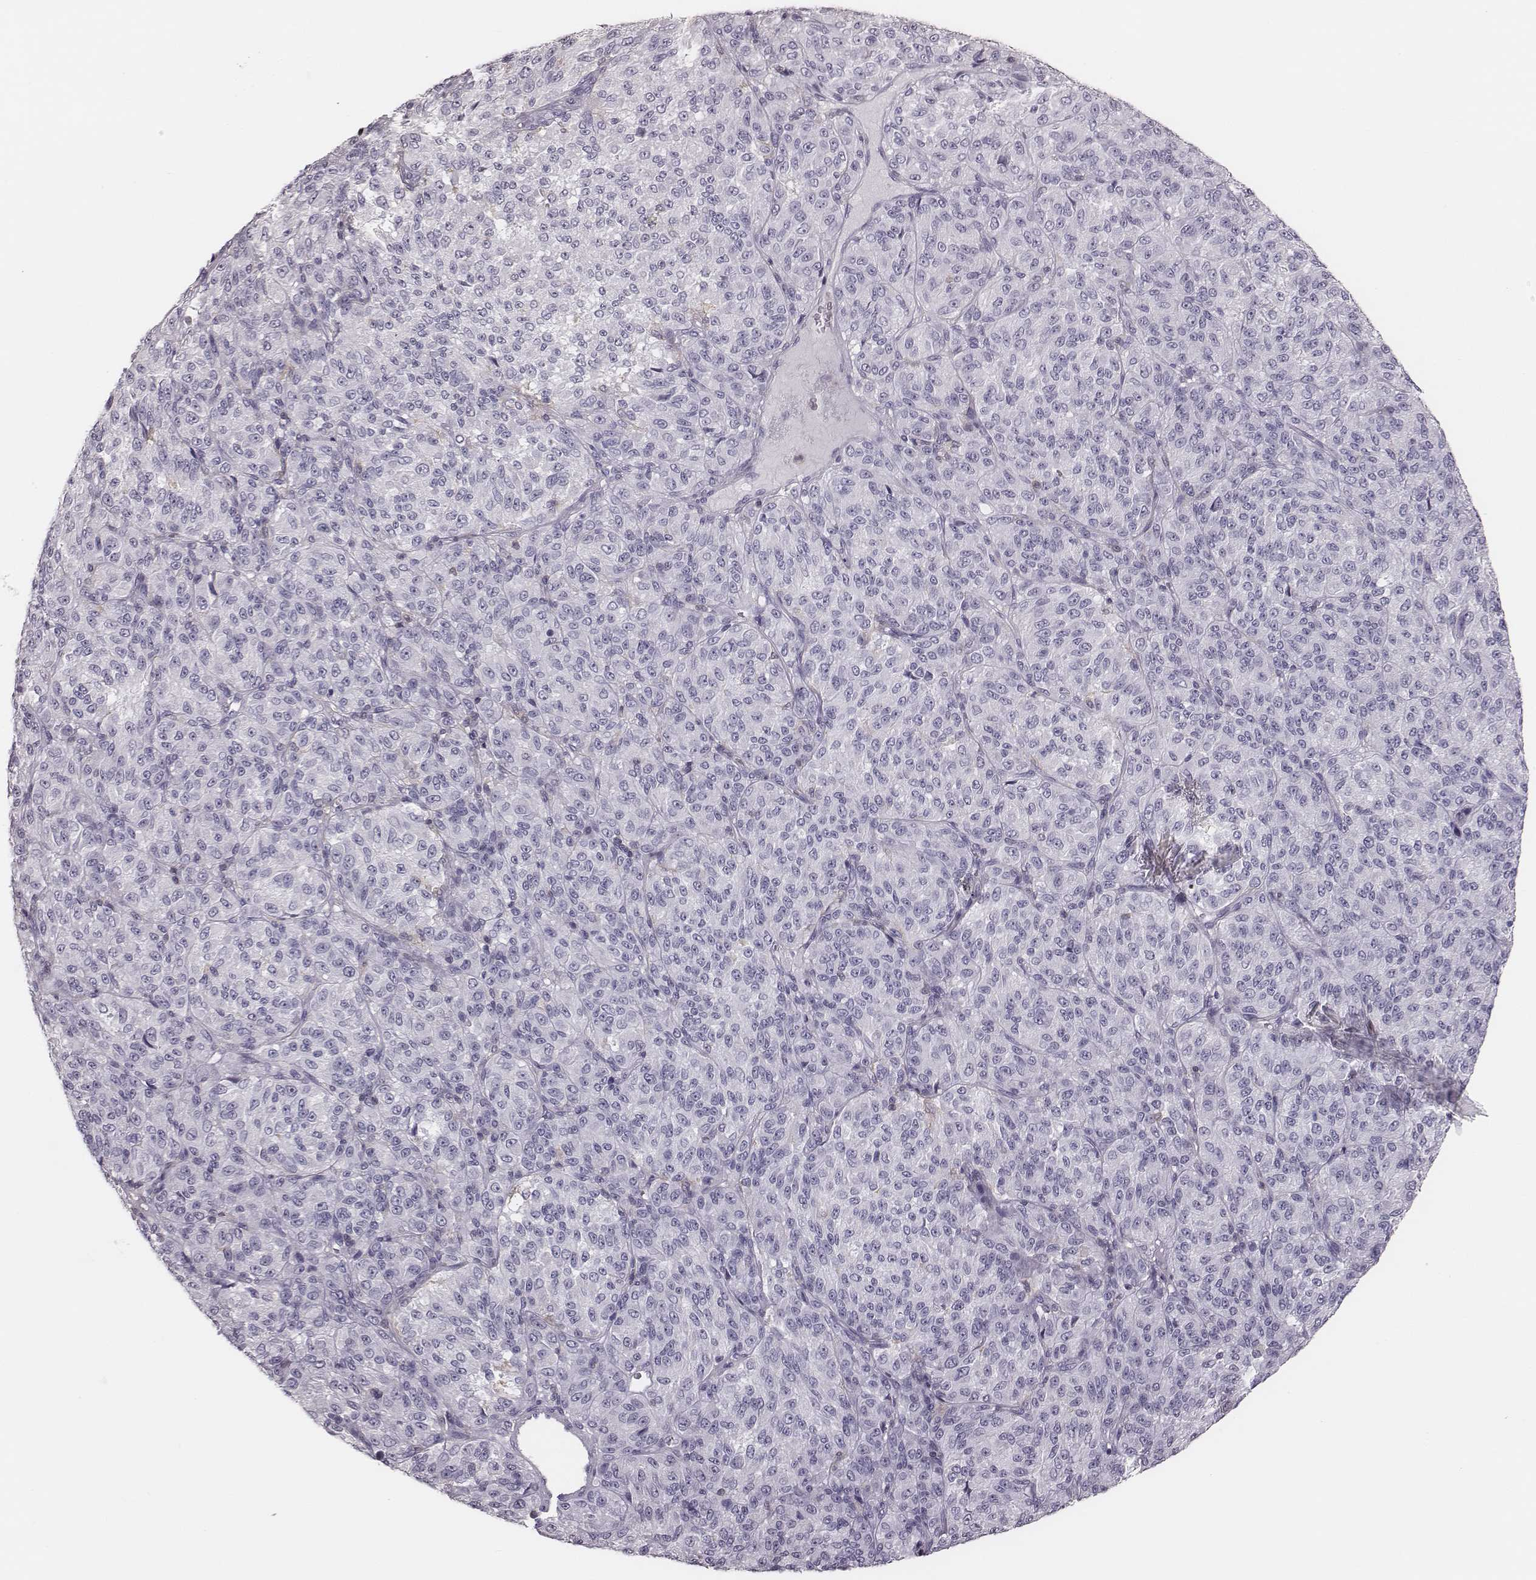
{"staining": {"intensity": "negative", "quantity": "none", "location": "none"}, "tissue": "melanoma", "cell_type": "Tumor cells", "image_type": "cancer", "snomed": [{"axis": "morphology", "description": "Malignant melanoma, Metastatic site"}, {"axis": "topography", "description": "Brain"}], "caption": "This image is of melanoma stained with IHC to label a protein in brown with the nuclei are counter-stained blue. There is no expression in tumor cells. (DAB immunohistochemistry (IHC) visualized using brightfield microscopy, high magnification).", "gene": "ZNF365", "patient": {"sex": "female", "age": 56}}